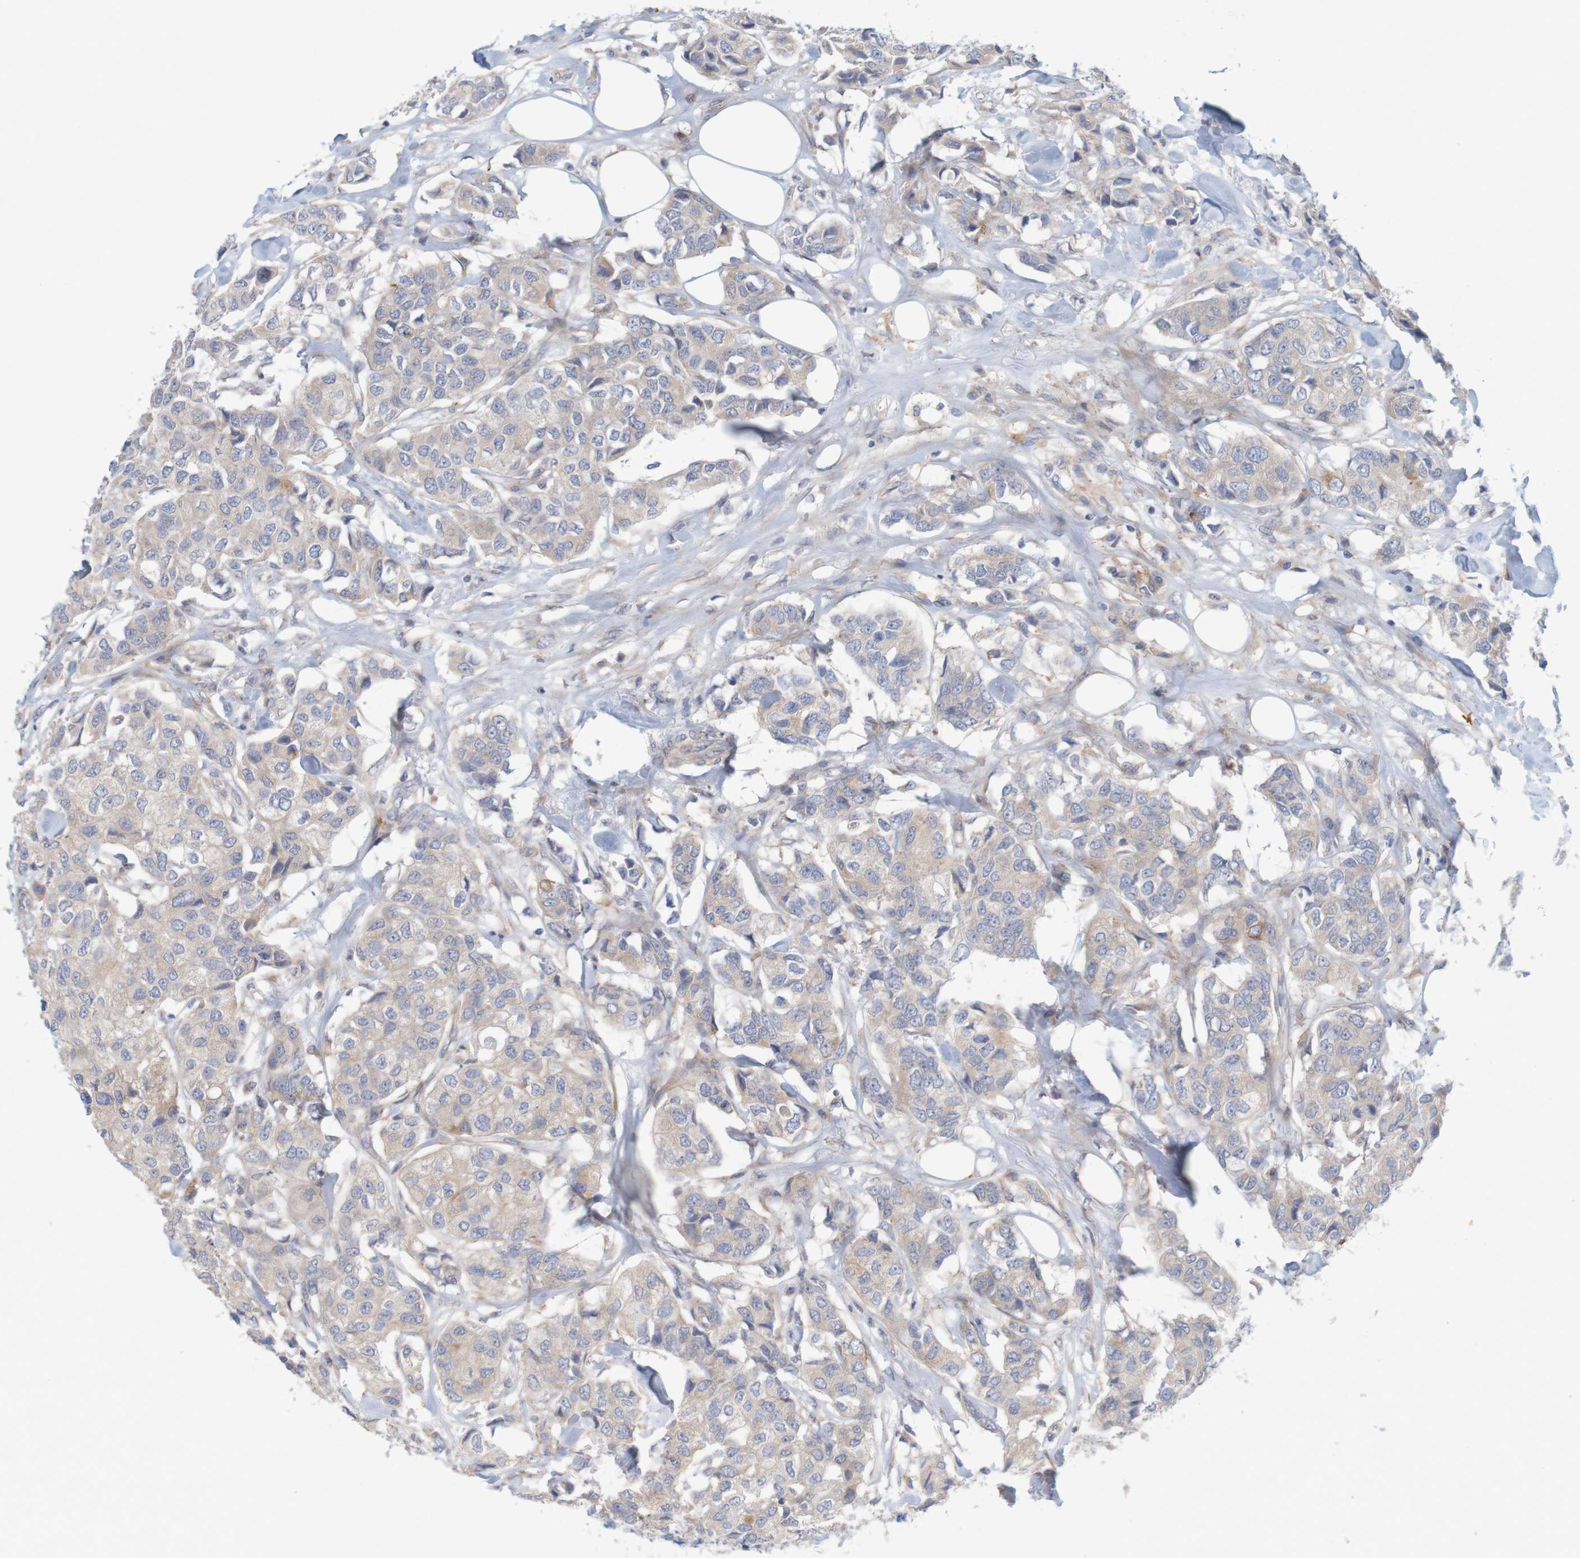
{"staining": {"intensity": "weak", "quantity": ">75%", "location": "cytoplasmic/membranous"}, "tissue": "breast cancer", "cell_type": "Tumor cells", "image_type": "cancer", "snomed": [{"axis": "morphology", "description": "Duct carcinoma"}, {"axis": "topography", "description": "Breast"}], "caption": "Immunohistochemical staining of human breast cancer (intraductal carcinoma) exhibits low levels of weak cytoplasmic/membranous positivity in approximately >75% of tumor cells.", "gene": "KRT23", "patient": {"sex": "female", "age": 80}}